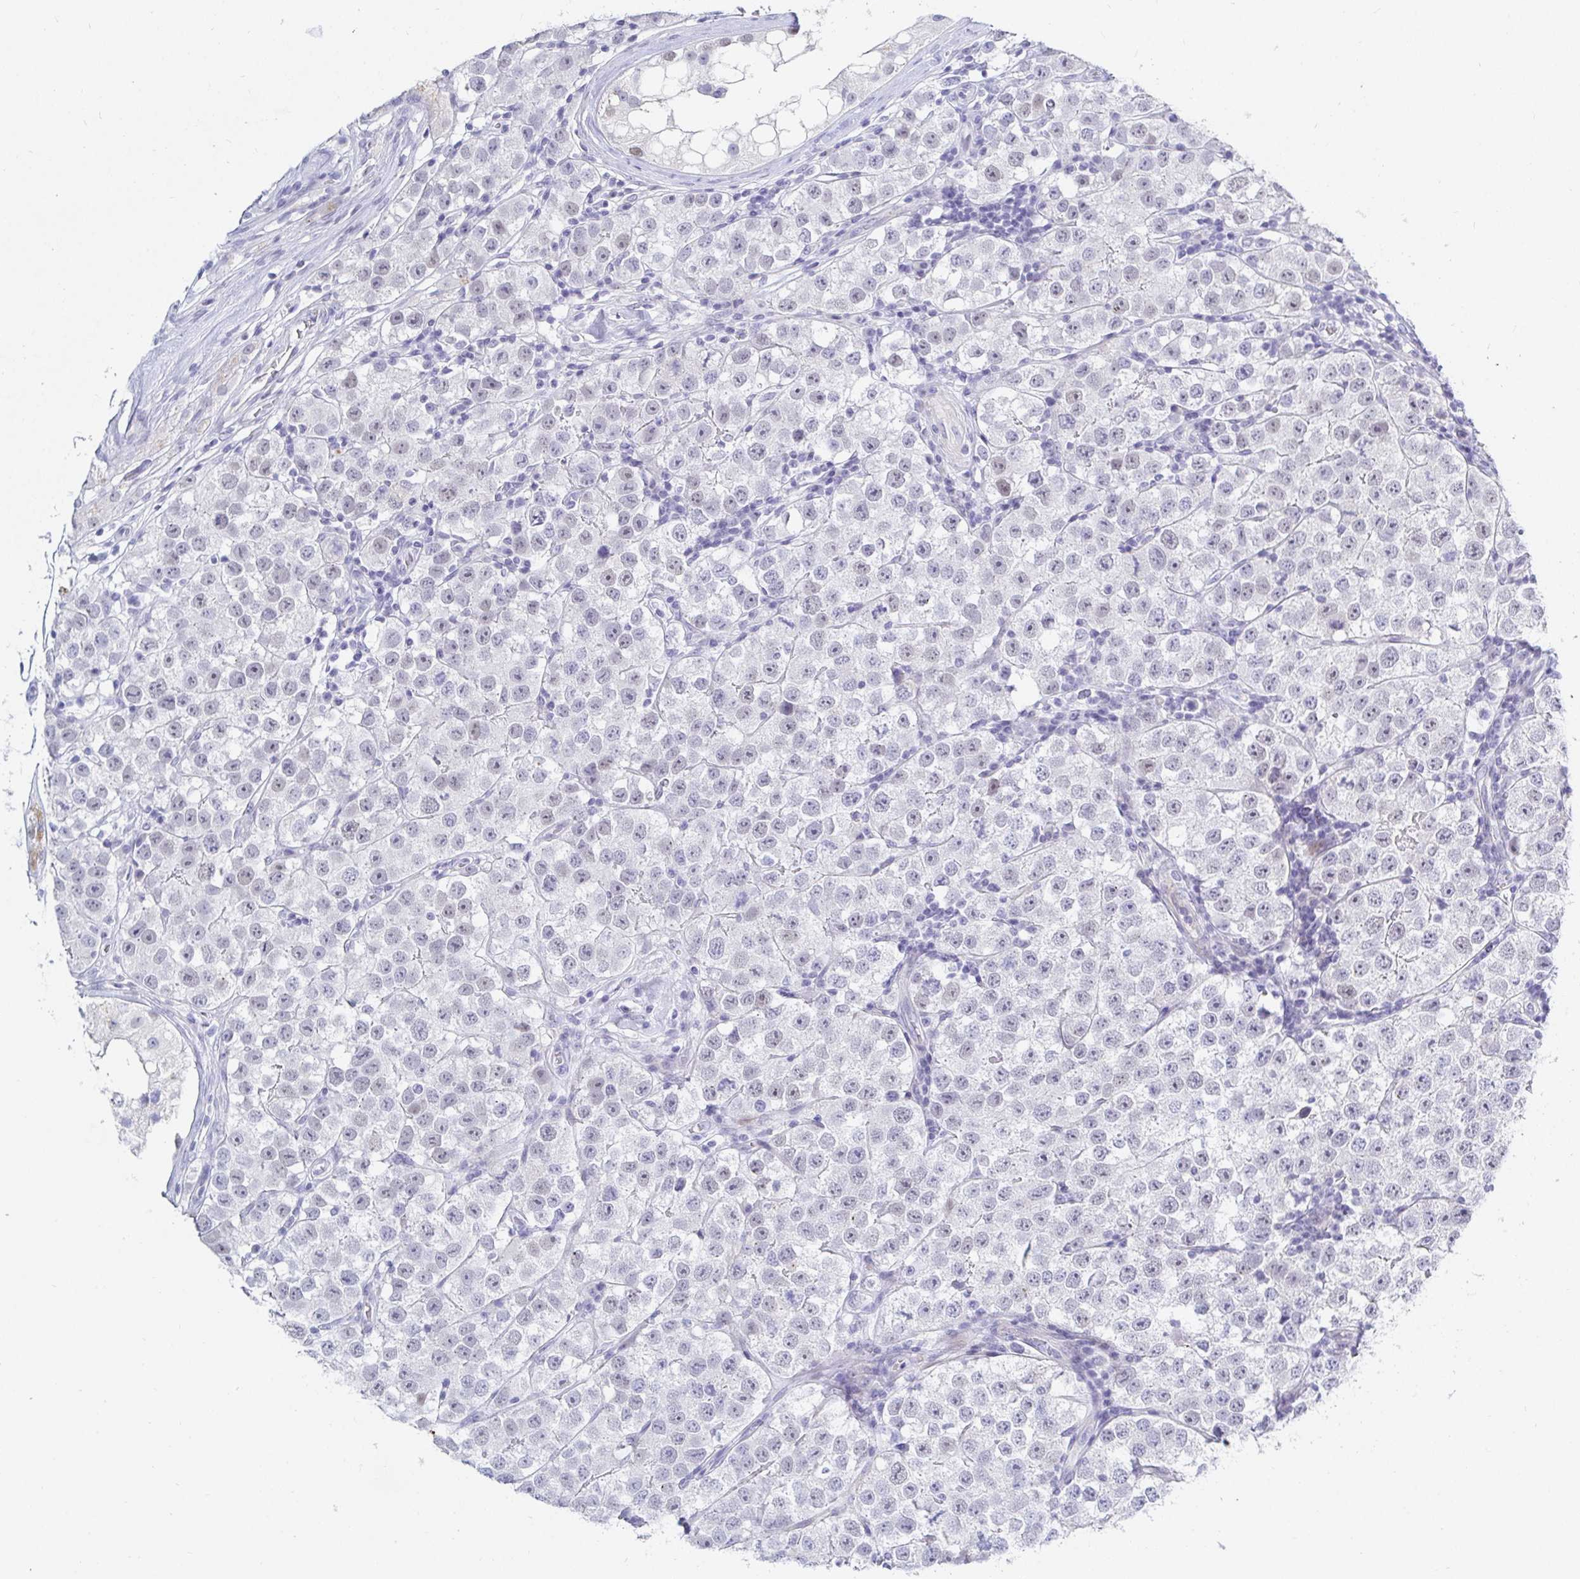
{"staining": {"intensity": "negative", "quantity": "none", "location": "none"}, "tissue": "testis cancer", "cell_type": "Tumor cells", "image_type": "cancer", "snomed": [{"axis": "morphology", "description": "Seminoma, NOS"}, {"axis": "topography", "description": "Testis"}], "caption": "Immunohistochemistry (IHC) of human seminoma (testis) demonstrates no expression in tumor cells.", "gene": "OR10K1", "patient": {"sex": "male", "age": 34}}